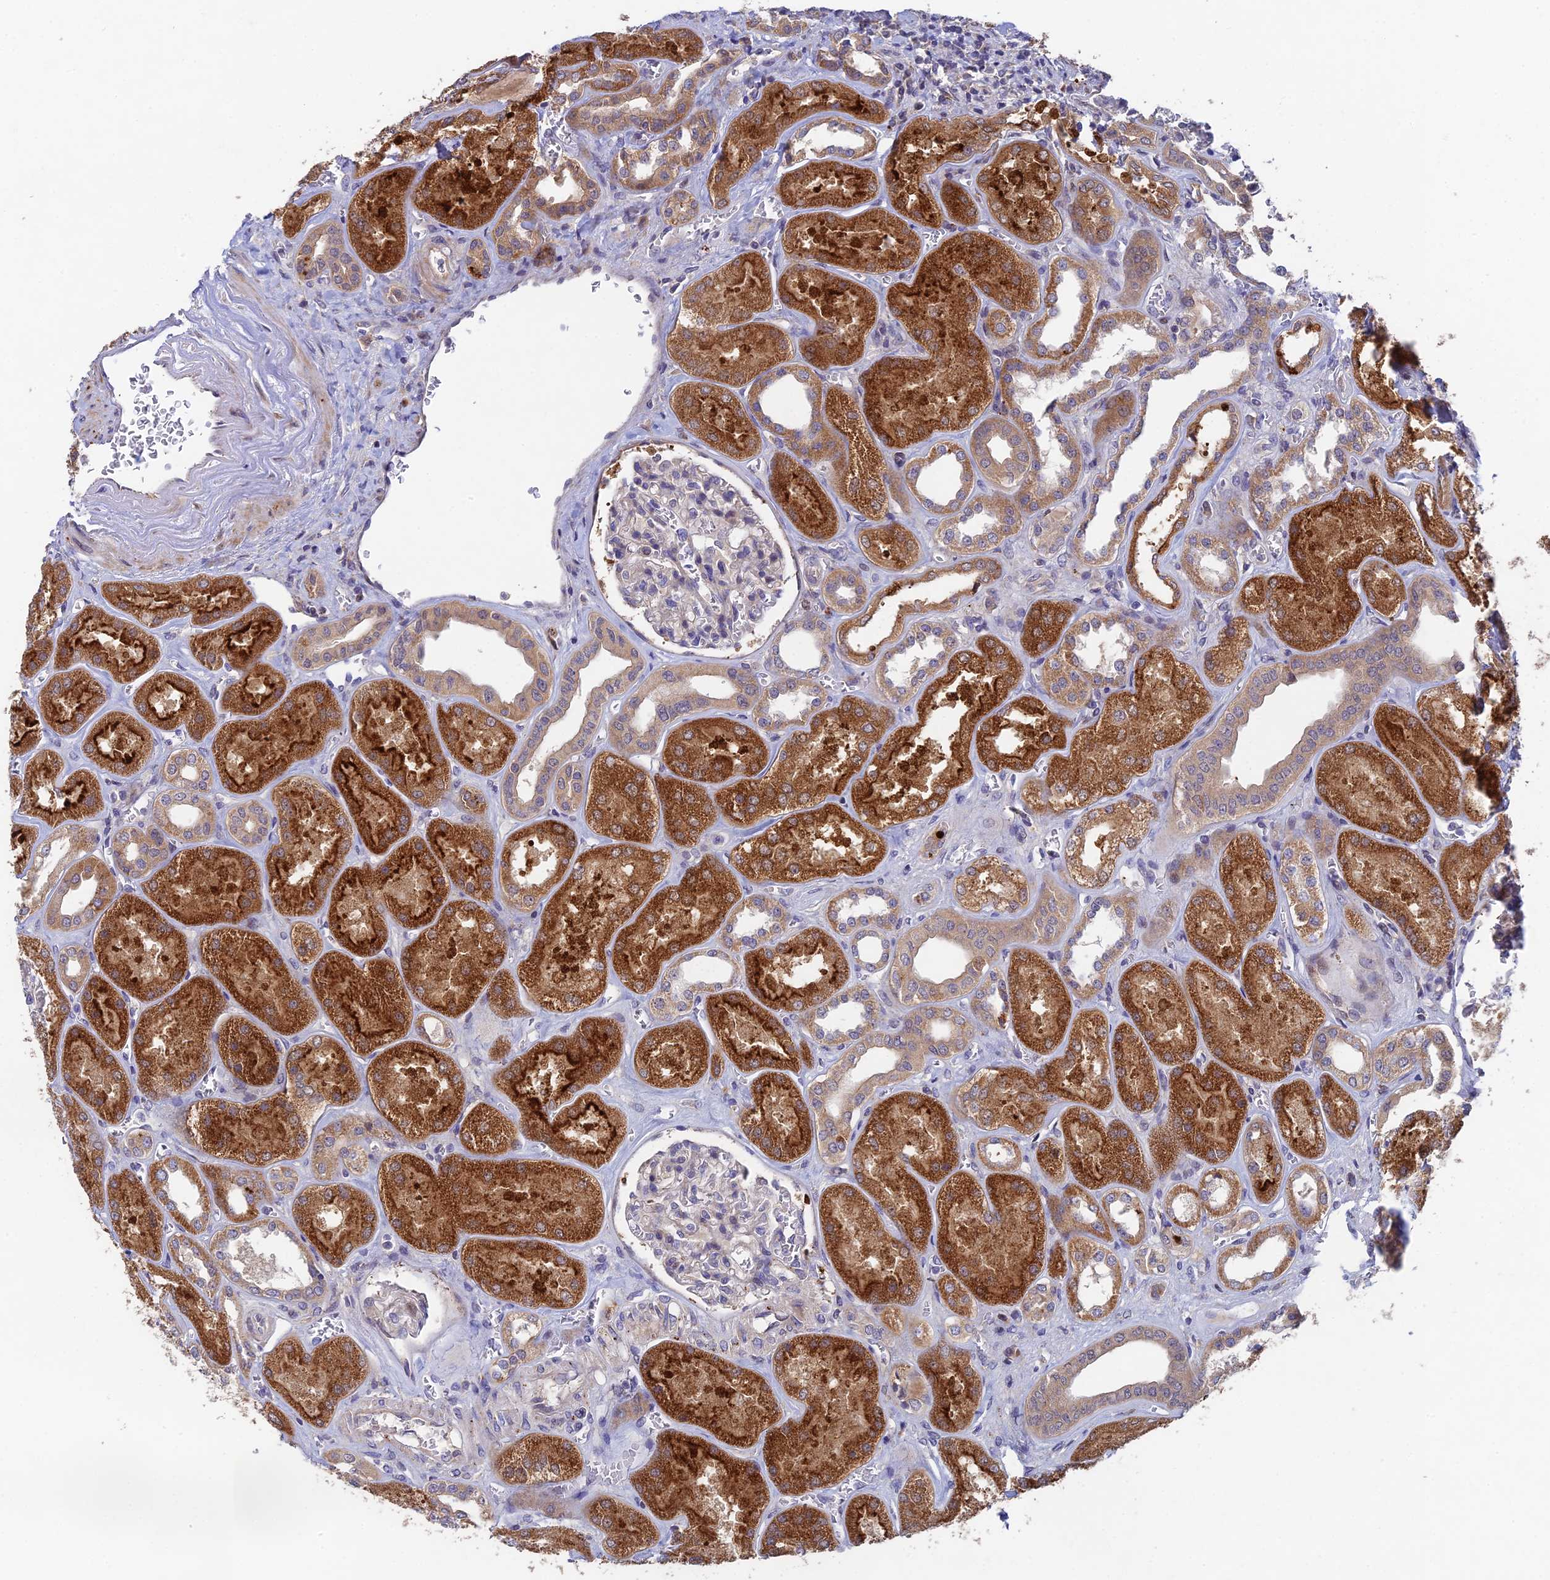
{"staining": {"intensity": "negative", "quantity": "none", "location": "none"}, "tissue": "kidney", "cell_type": "Cells in glomeruli", "image_type": "normal", "snomed": [{"axis": "morphology", "description": "Normal tissue, NOS"}, {"axis": "morphology", "description": "Adenocarcinoma, NOS"}, {"axis": "topography", "description": "Kidney"}], "caption": "Immunohistochemical staining of benign kidney displays no significant staining in cells in glomeruli.", "gene": "NSMCE1", "patient": {"sex": "female", "age": 68}}